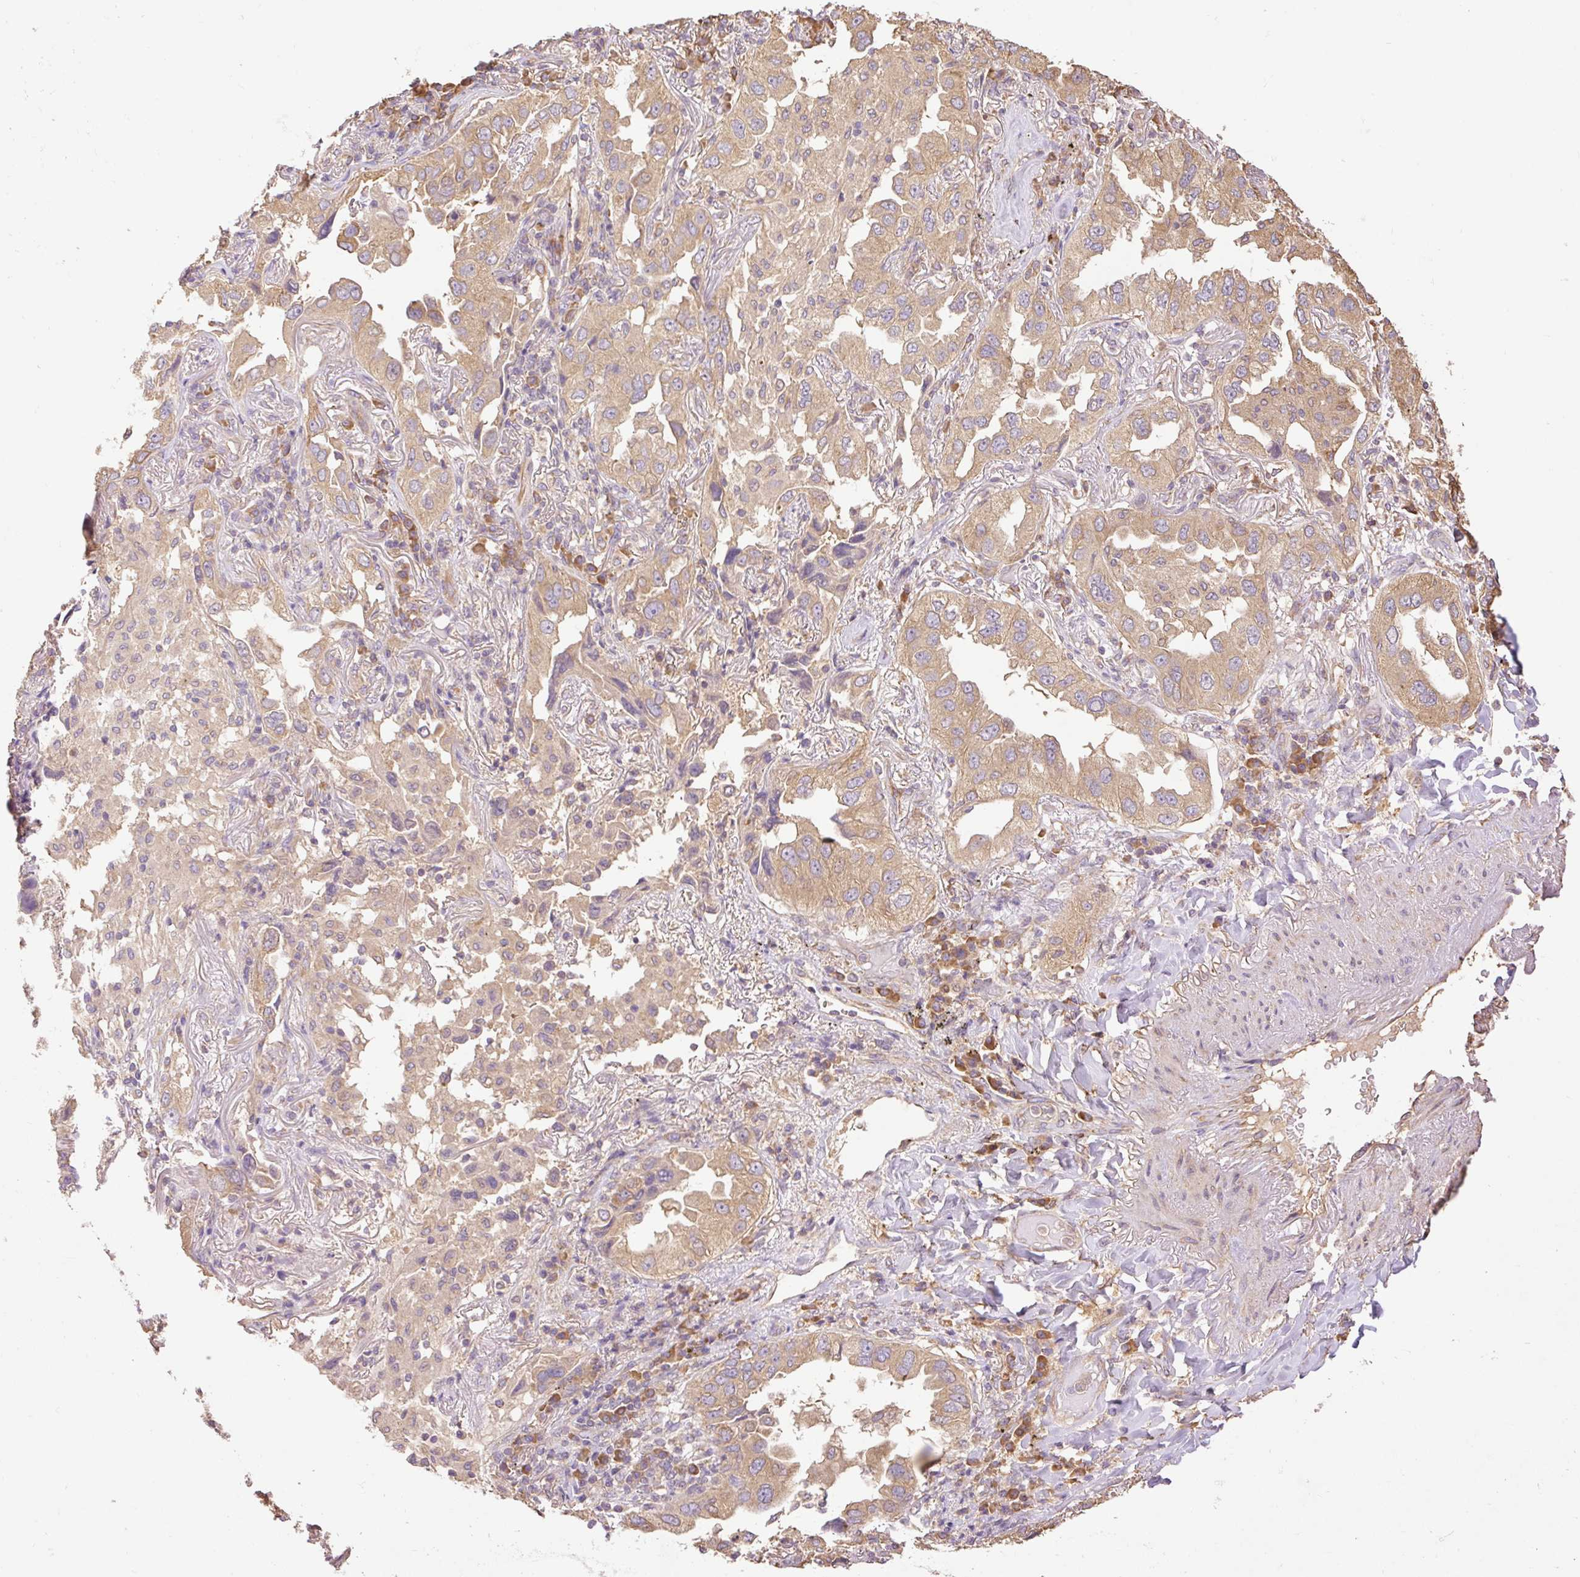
{"staining": {"intensity": "moderate", "quantity": ">75%", "location": "cytoplasmic/membranous"}, "tissue": "lung cancer", "cell_type": "Tumor cells", "image_type": "cancer", "snomed": [{"axis": "morphology", "description": "Adenocarcinoma, NOS"}, {"axis": "topography", "description": "Lung"}], "caption": "The immunohistochemical stain highlights moderate cytoplasmic/membranous expression in tumor cells of adenocarcinoma (lung) tissue.", "gene": "DESI1", "patient": {"sex": "female", "age": 69}}